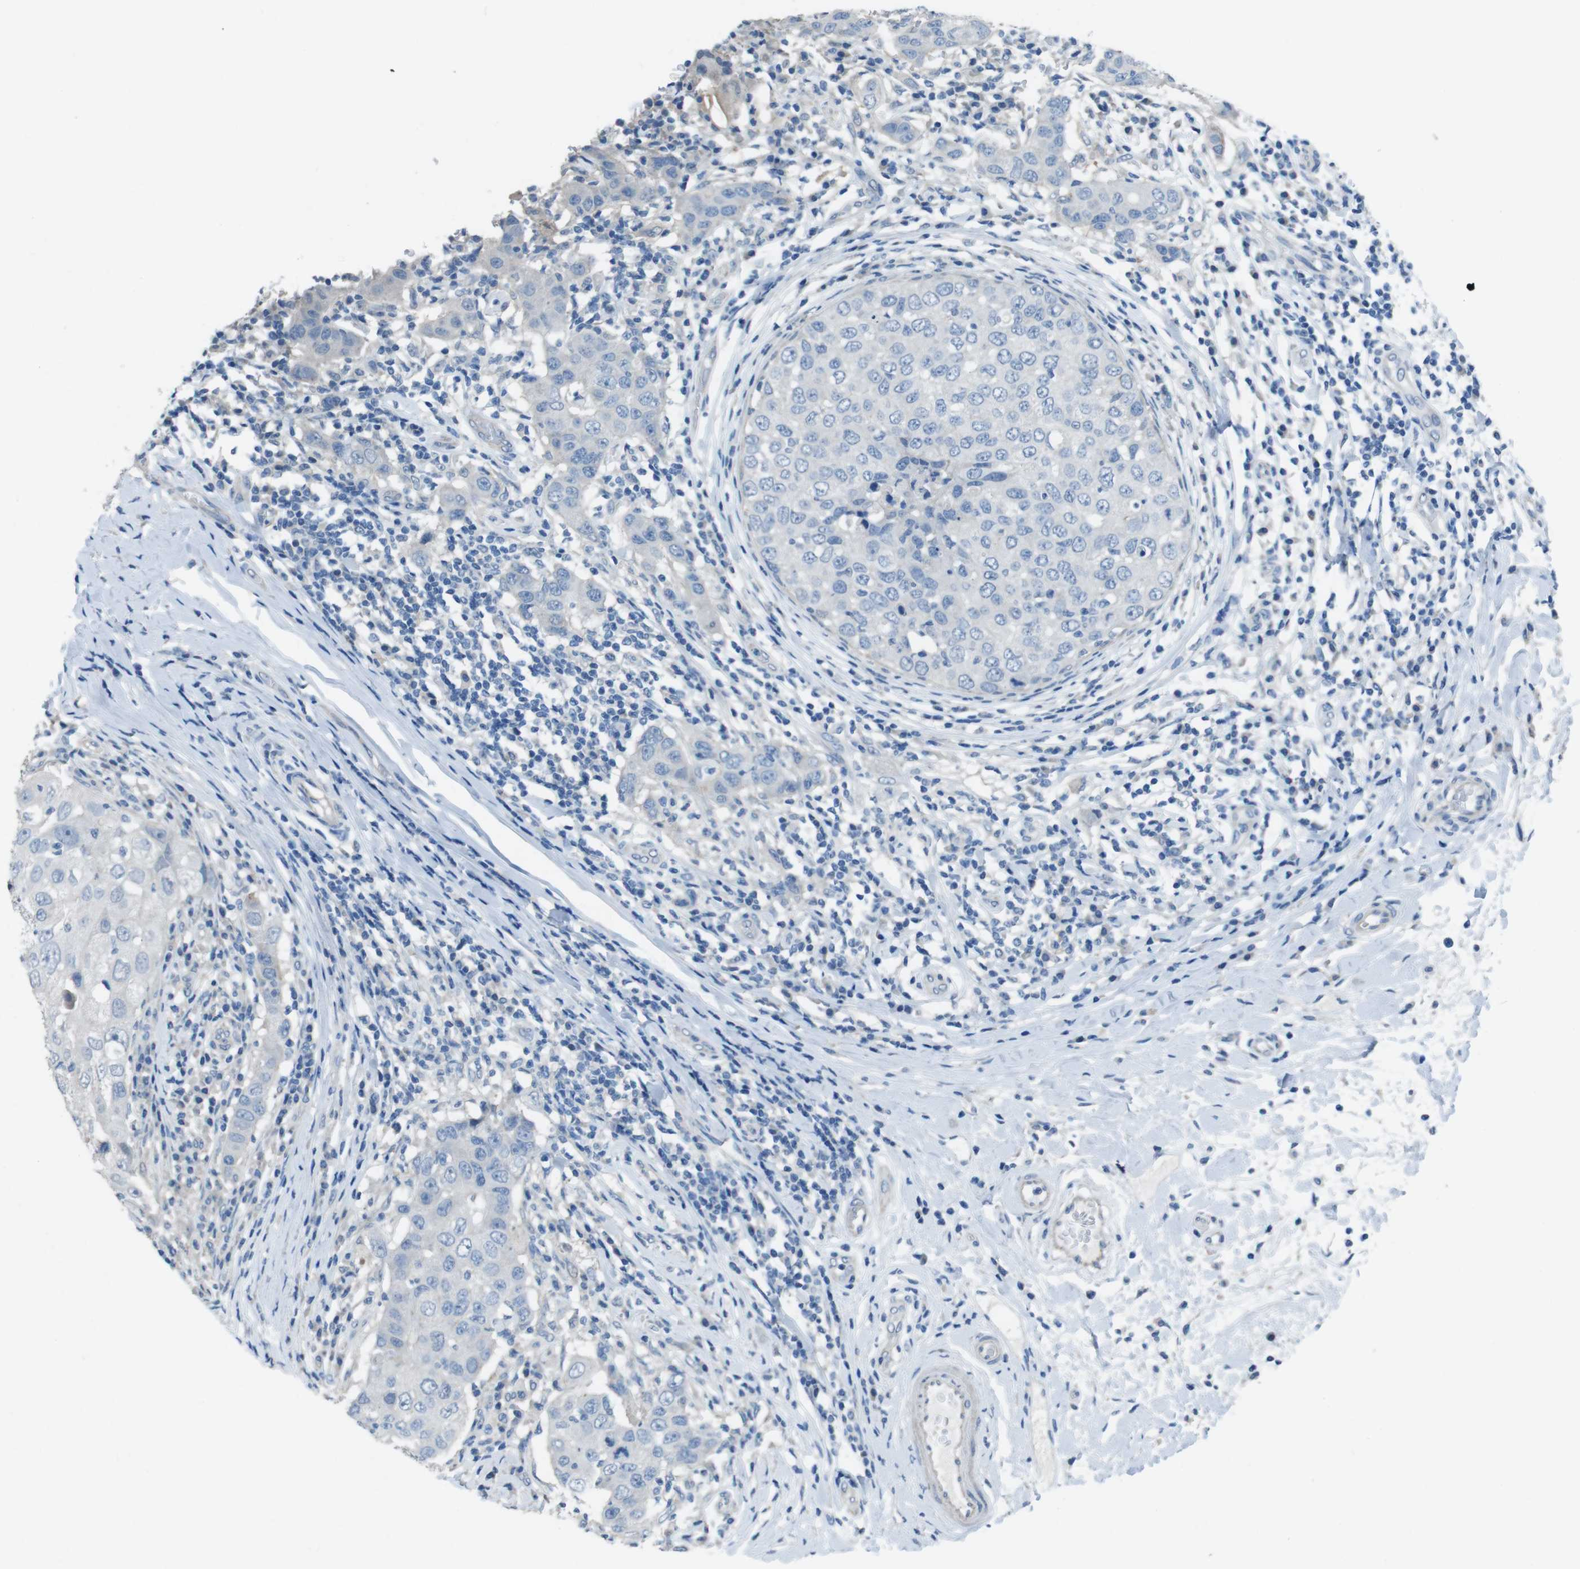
{"staining": {"intensity": "negative", "quantity": "none", "location": "none"}, "tissue": "breast cancer", "cell_type": "Tumor cells", "image_type": "cancer", "snomed": [{"axis": "morphology", "description": "Duct carcinoma"}, {"axis": "topography", "description": "Breast"}], "caption": "High magnification brightfield microscopy of breast cancer stained with DAB (brown) and counterstained with hematoxylin (blue): tumor cells show no significant staining. (Immunohistochemistry (ihc), brightfield microscopy, high magnification).", "gene": "CYP2C8", "patient": {"sex": "female", "age": 27}}